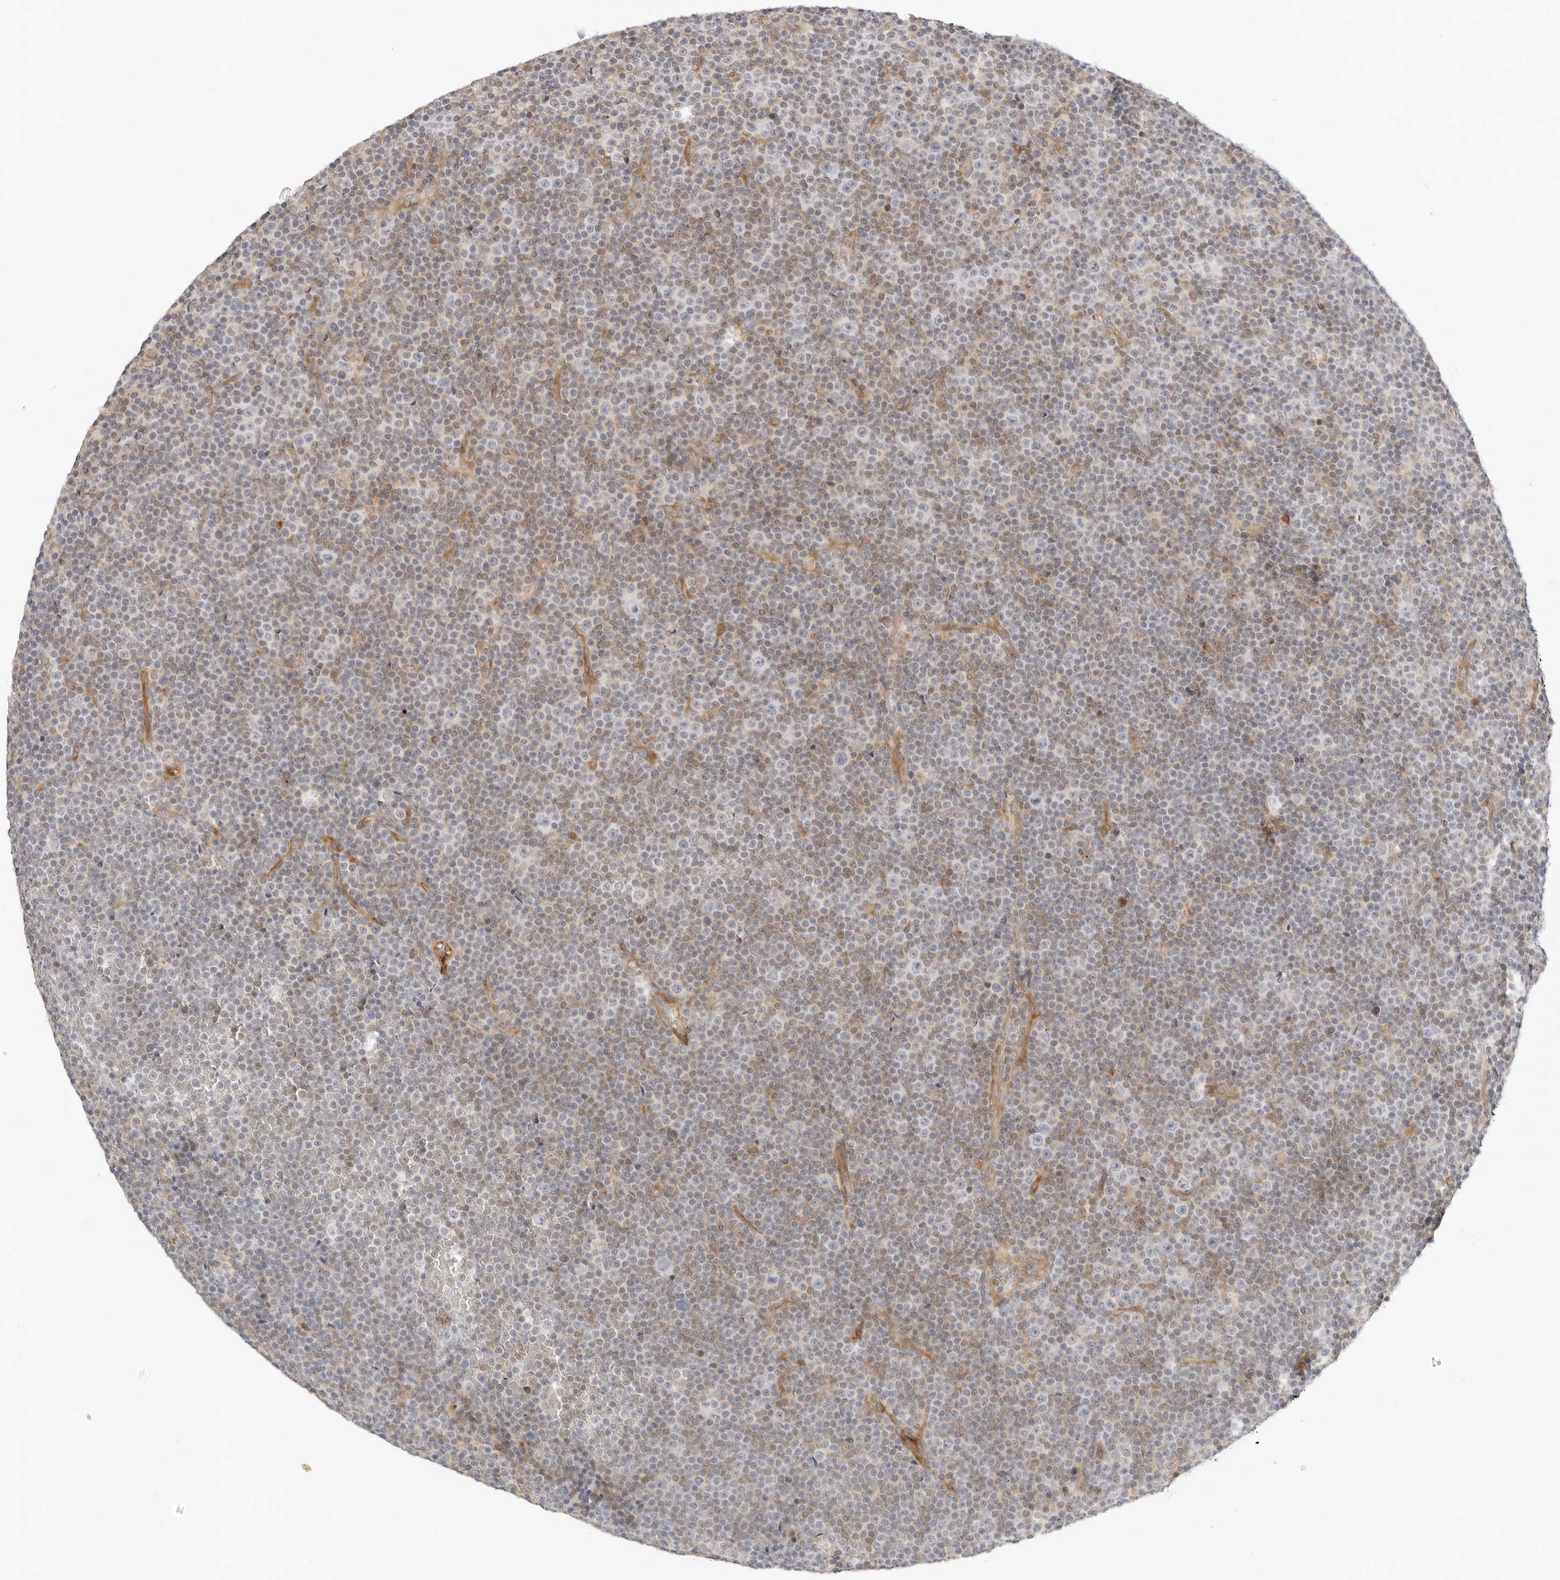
{"staining": {"intensity": "negative", "quantity": "none", "location": "none"}, "tissue": "lymphoma", "cell_type": "Tumor cells", "image_type": "cancer", "snomed": [{"axis": "morphology", "description": "Malignant lymphoma, non-Hodgkin's type, Low grade"}, {"axis": "topography", "description": "Lymph node"}], "caption": "Immunohistochemistry (IHC) image of low-grade malignant lymphoma, non-Hodgkin's type stained for a protein (brown), which exhibits no staining in tumor cells.", "gene": "OSCP1", "patient": {"sex": "female", "age": 67}}